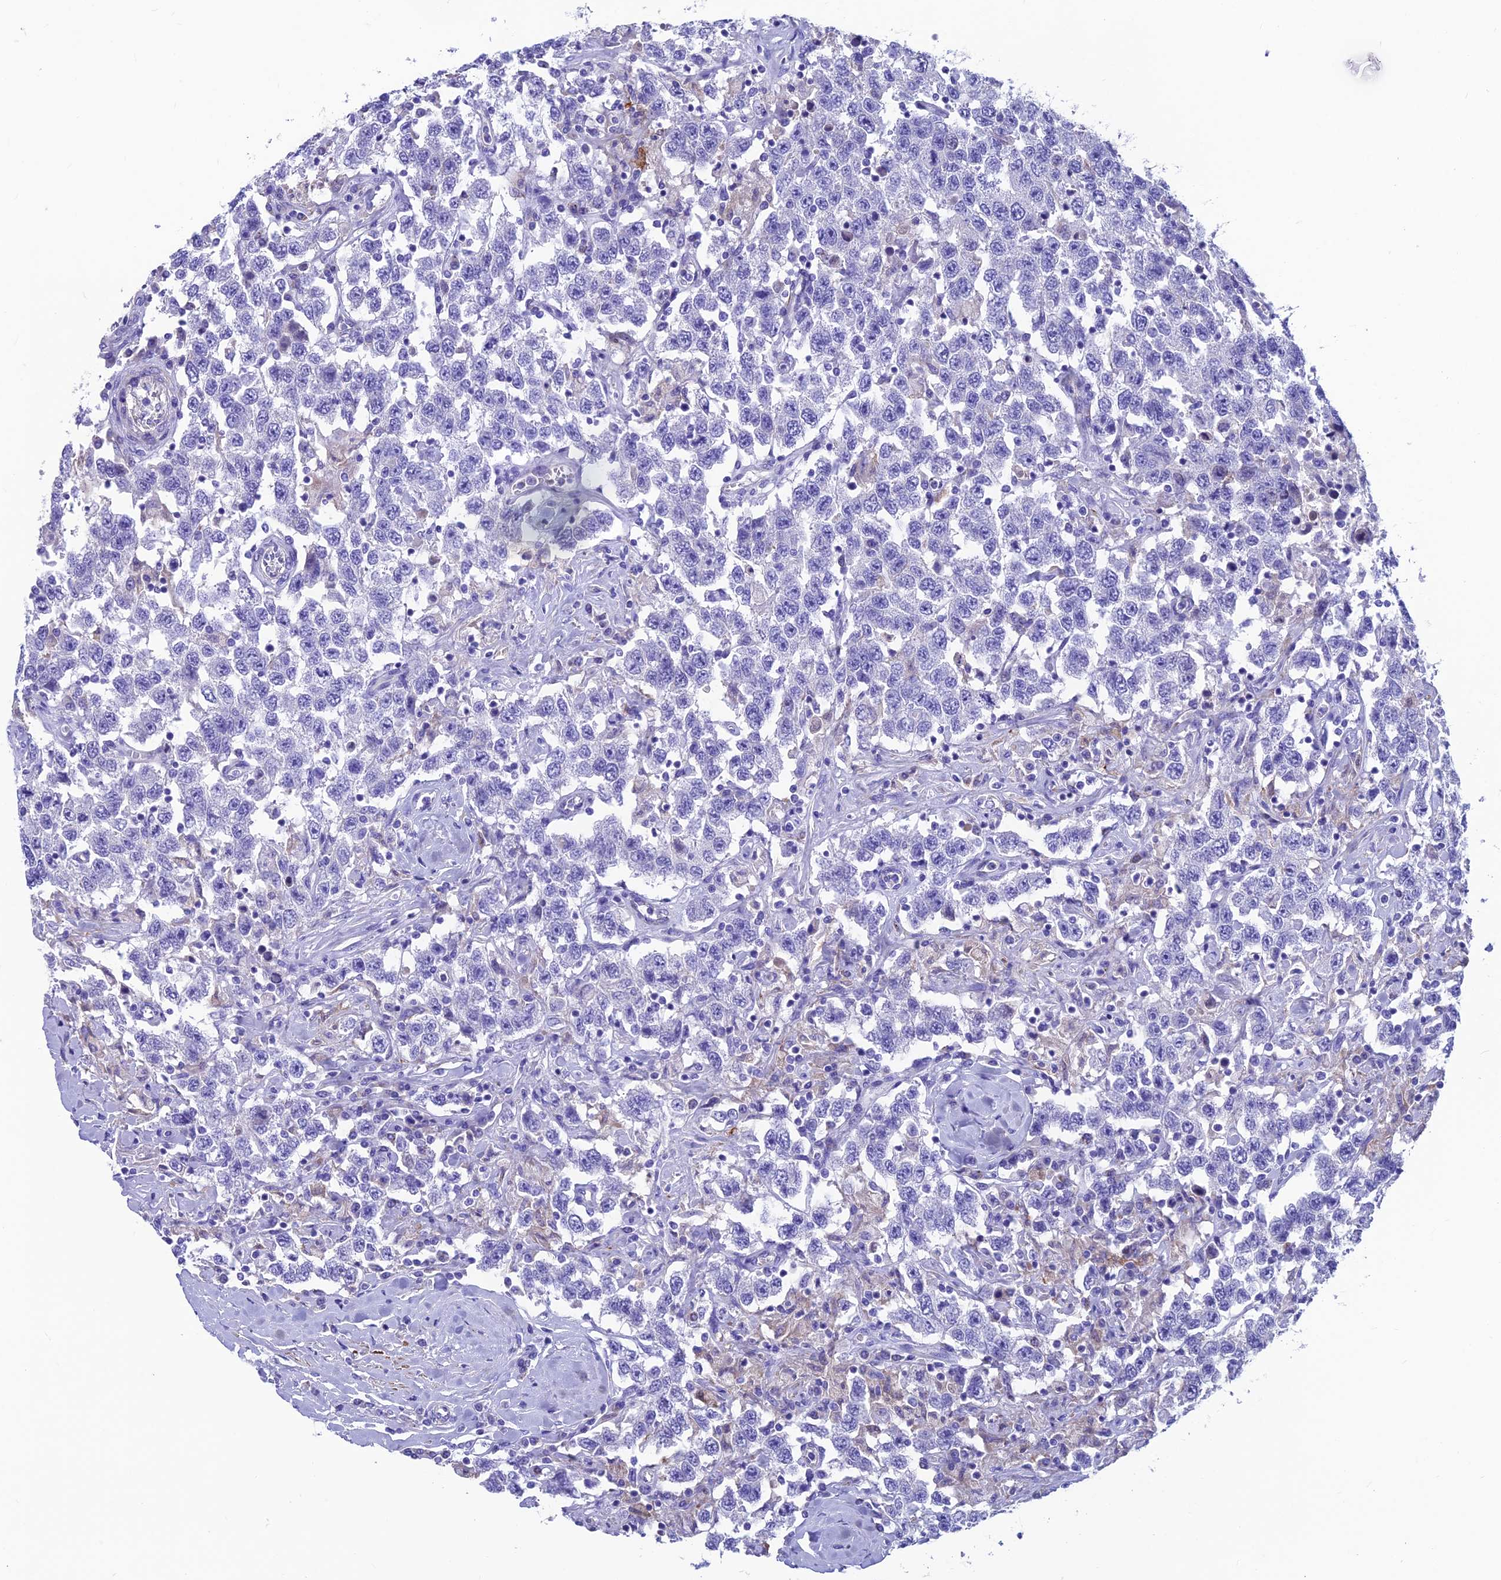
{"staining": {"intensity": "negative", "quantity": "none", "location": "none"}, "tissue": "testis cancer", "cell_type": "Tumor cells", "image_type": "cancer", "snomed": [{"axis": "morphology", "description": "Seminoma, NOS"}, {"axis": "topography", "description": "Testis"}], "caption": "DAB immunohistochemical staining of human seminoma (testis) displays no significant positivity in tumor cells.", "gene": "GNG11", "patient": {"sex": "male", "age": 41}}